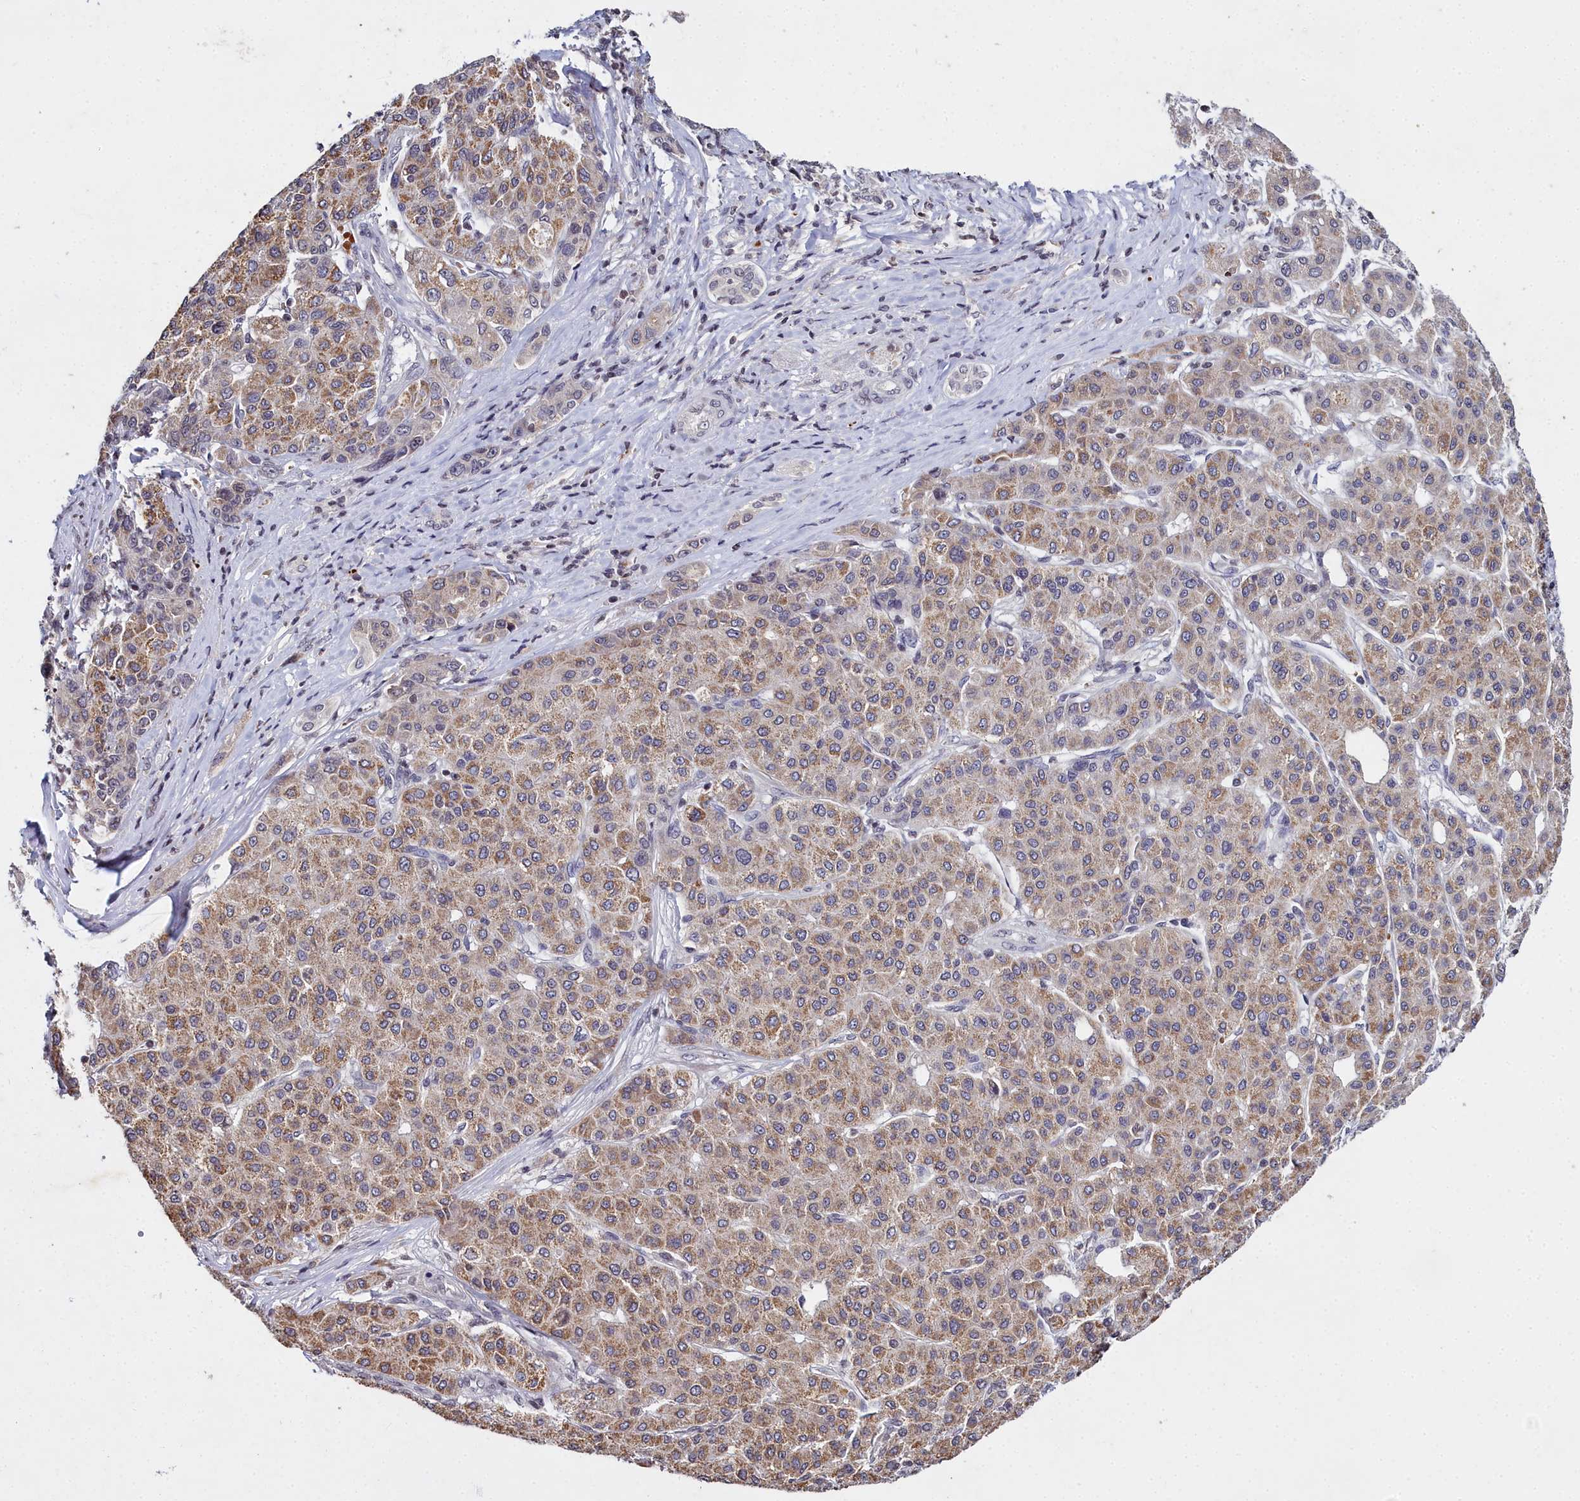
{"staining": {"intensity": "moderate", "quantity": "25%-75%", "location": "cytoplasmic/membranous"}, "tissue": "liver cancer", "cell_type": "Tumor cells", "image_type": "cancer", "snomed": [{"axis": "morphology", "description": "Carcinoma, Hepatocellular, NOS"}, {"axis": "topography", "description": "Liver"}], "caption": "High-power microscopy captured an immunohistochemistry photomicrograph of liver cancer (hepatocellular carcinoma), revealing moderate cytoplasmic/membranous expression in about 25%-75% of tumor cells.", "gene": "FZD4", "patient": {"sex": "male", "age": 65}}